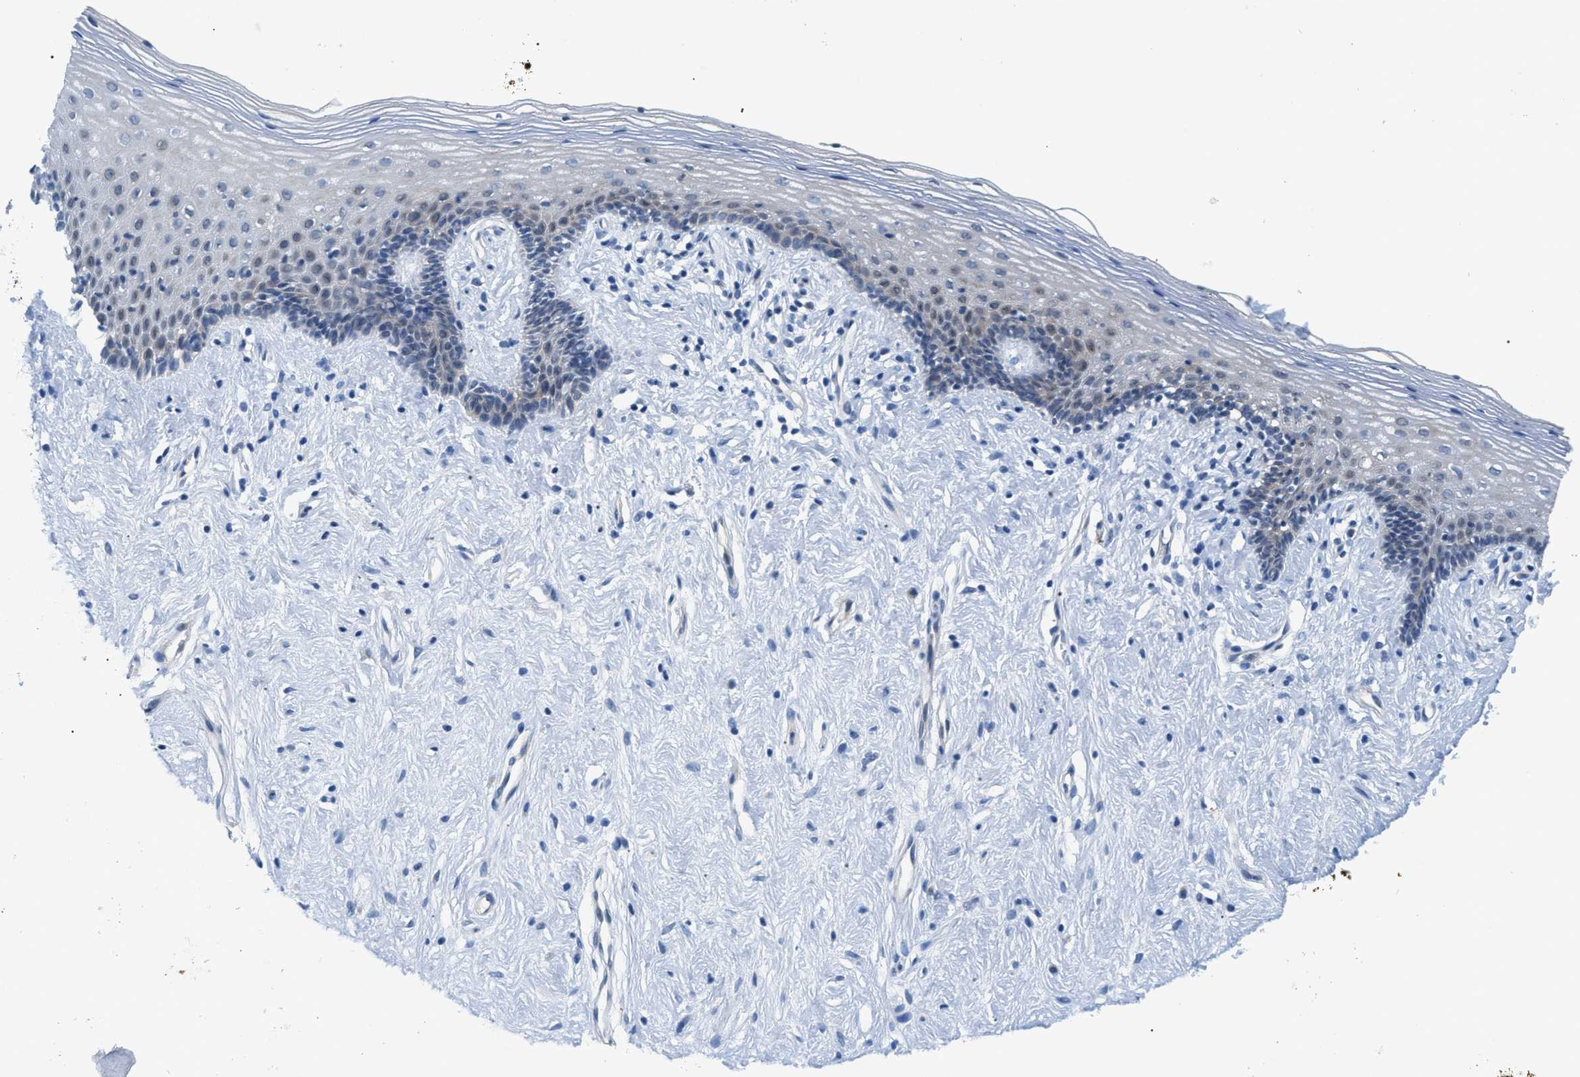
{"staining": {"intensity": "weak", "quantity": "<25%", "location": "nuclear"}, "tissue": "vagina", "cell_type": "Squamous epithelial cells", "image_type": "normal", "snomed": [{"axis": "morphology", "description": "Normal tissue, NOS"}, {"axis": "topography", "description": "Vagina"}], "caption": "Human vagina stained for a protein using immunohistochemistry reveals no expression in squamous epithelial cells.", "gene": "FDCSP", "patient": {"sex": "female", "age": 44}}